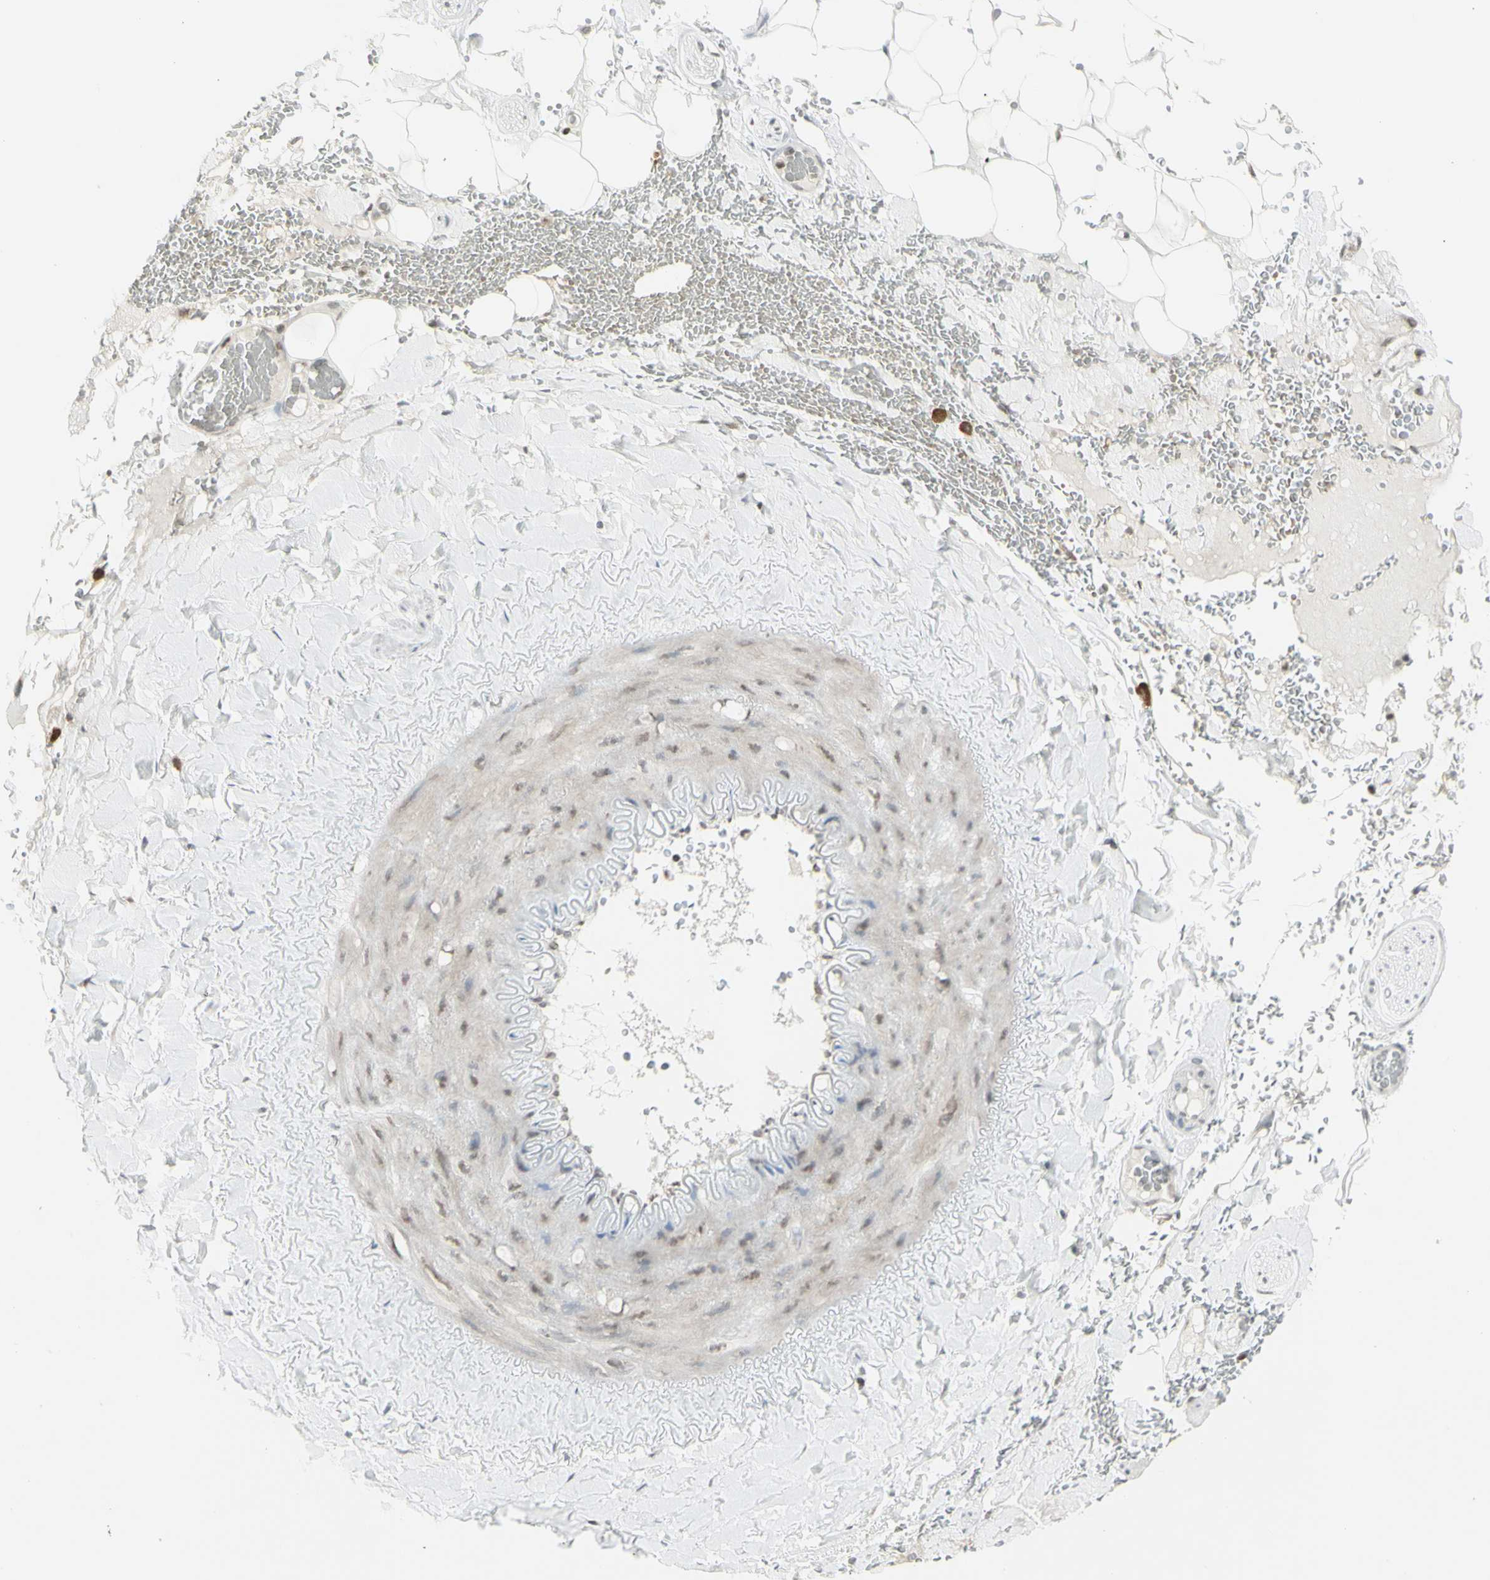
{"staining": {"intensity": "weak", "quantity": "<25%", "location": "cytoplasmic/membranous"}, "tissue": "adipose tissue", "cell_type": "Adipocytes", "image_type": "normal", "snomed": [{"axis": "morphology", "description": "Normal tissue, NOS"}, {"axis": "topography", "description": "Peripheral nerve tissue"}], "caption": "Adipocytes show no significant protein expression in benign adipose tissue. The staining was performed using DAB (3,3'-diaminobenzidine) to visualize the protein expression in brown, while the nuclei were stained in blue with hematoxylin (Magnification: 20x).", "gene": "MUC5AC", "patient": {"sex": "male", "age": 70}}